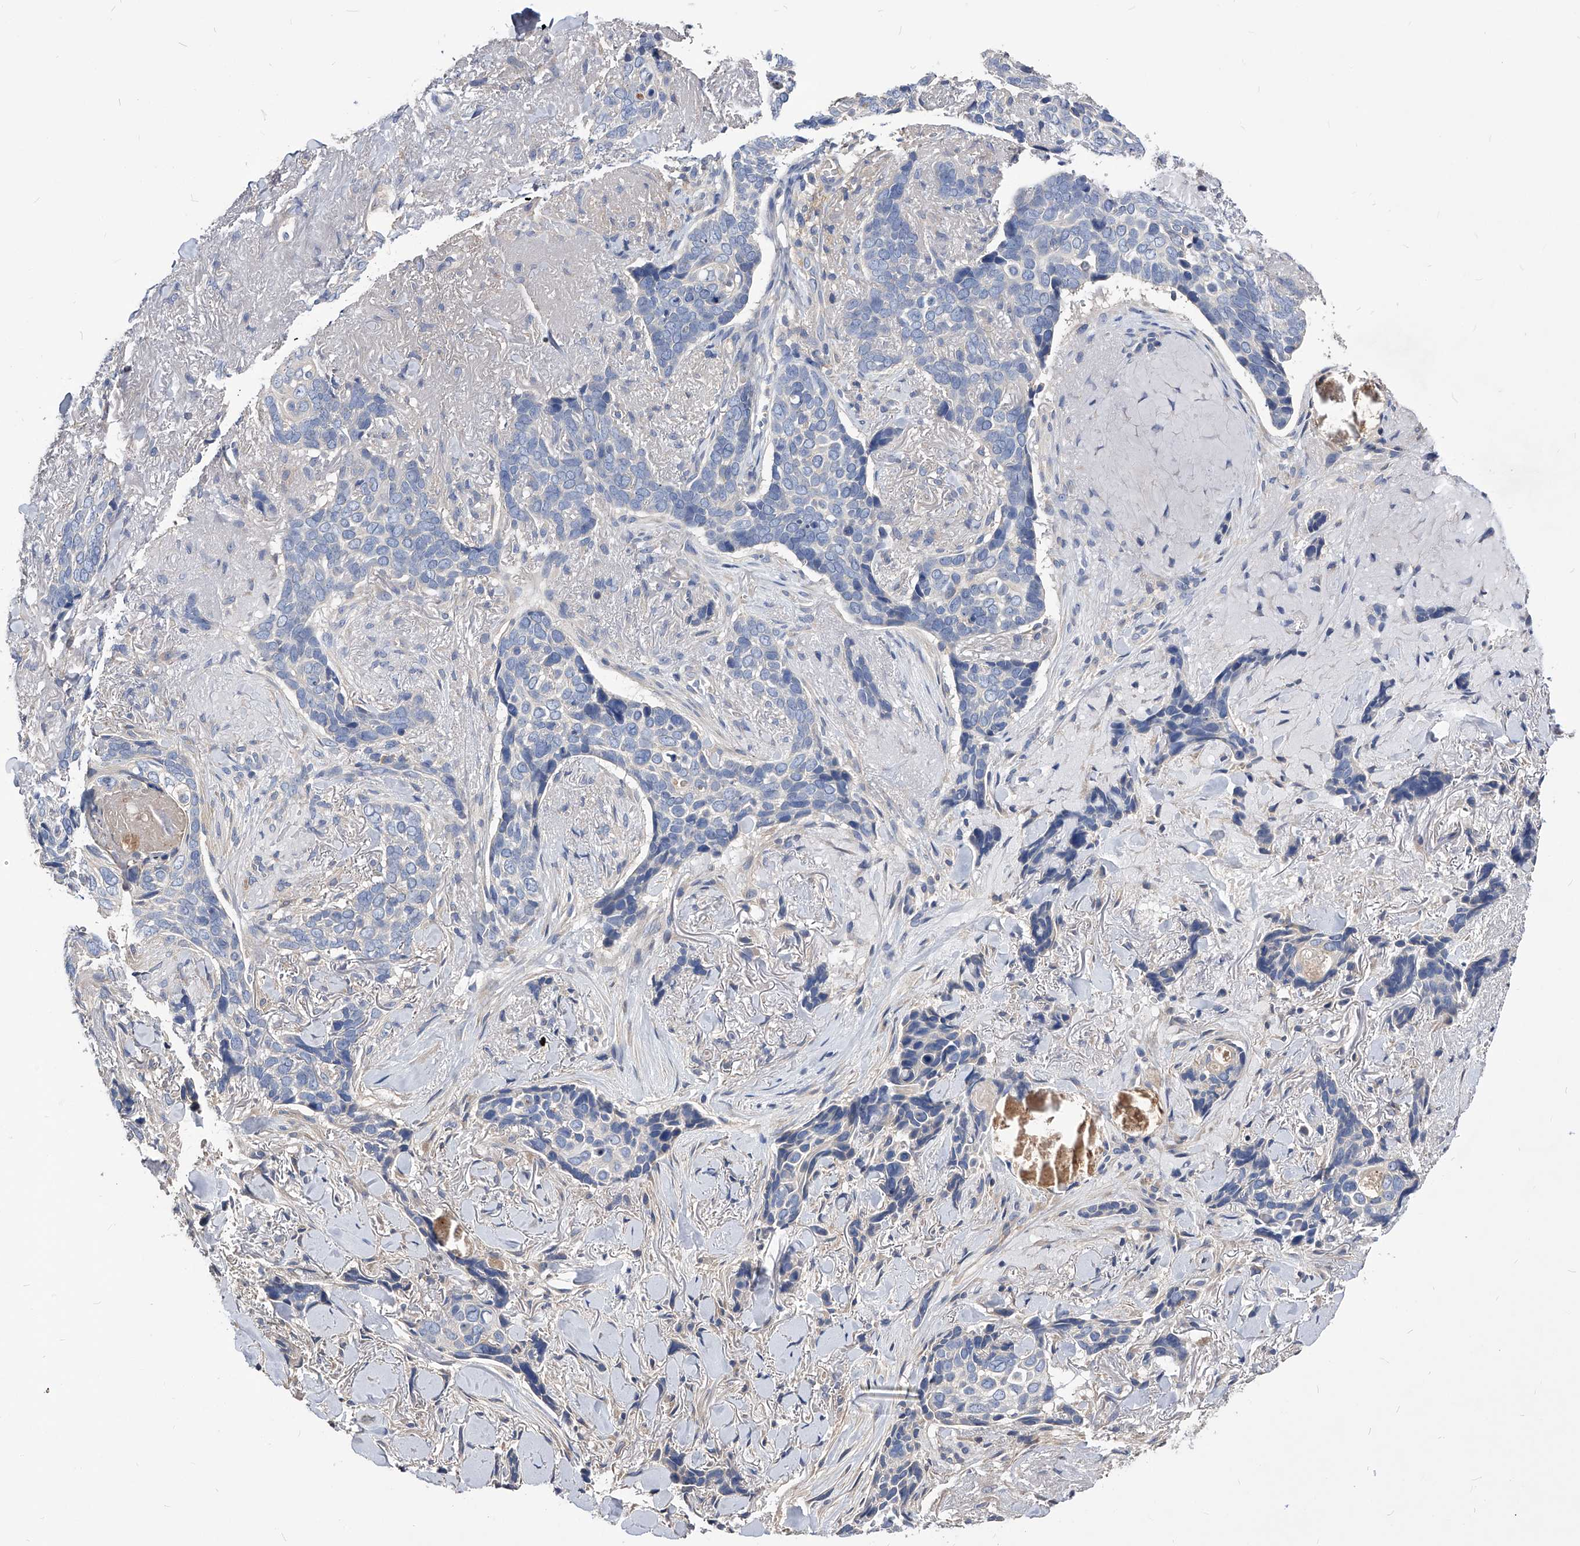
{"staining": {"intensity": "negative", "quantity": "none", "location": "none"}, "tissue": "skin cancer", "cell_type": "Tumor cells", "image_type": "cancer", "snomed": [{"axis": "morphology", "description": "Basal cell carcinoma"}, {"axis": "topography", "description": "Skin"}], "caption": "A high-resolution histopathology image shows immunohistochemistry staining of basal cell carcinoma (skin), which displays no significant positivity in tumor cells. Nuclei are stained in blue.", "gene": "ARL4C", "patient": {"sex": "female", "age": 82}}